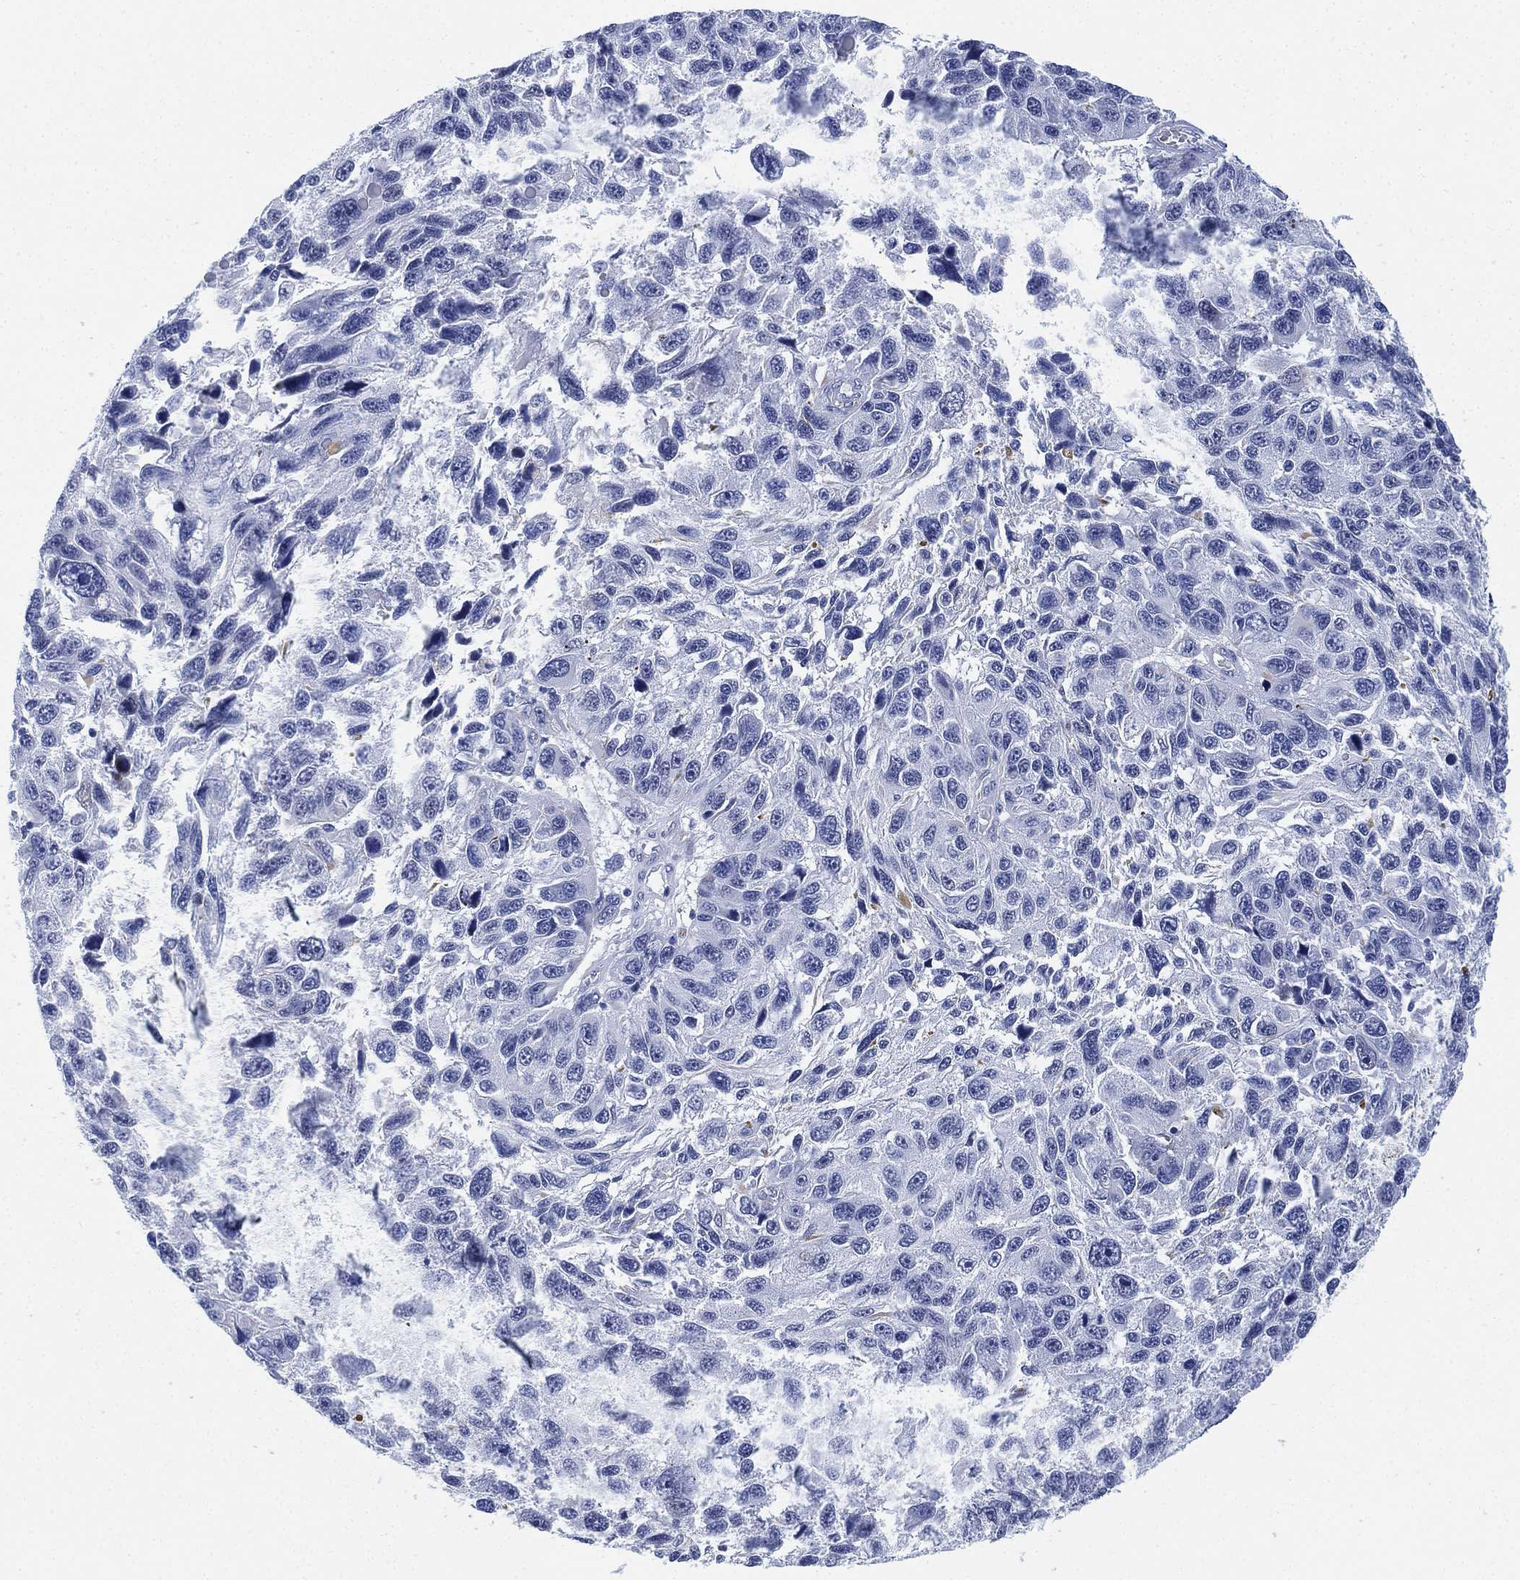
{"staining": {"intensity": "moderate", "quantity": "<25%", "location": "cytoplasmic/membranous"}, "tissue": "melanoma", "cell_type": "Tumor cells", "image_type": "cancer", "snomed": [{"axis": "morphology", "description": "Malignant melanoma, NOS"}, {"axis": "topography", "description": "Skin"}], "caption": "Immunohistochemical staining of human malignant melanoma shows moderate cytoplasmic/membranous protein expression in about <25% of tumor cells.", "gene": "PSKH2", "patient": {"sex": "male", "age": 53}}